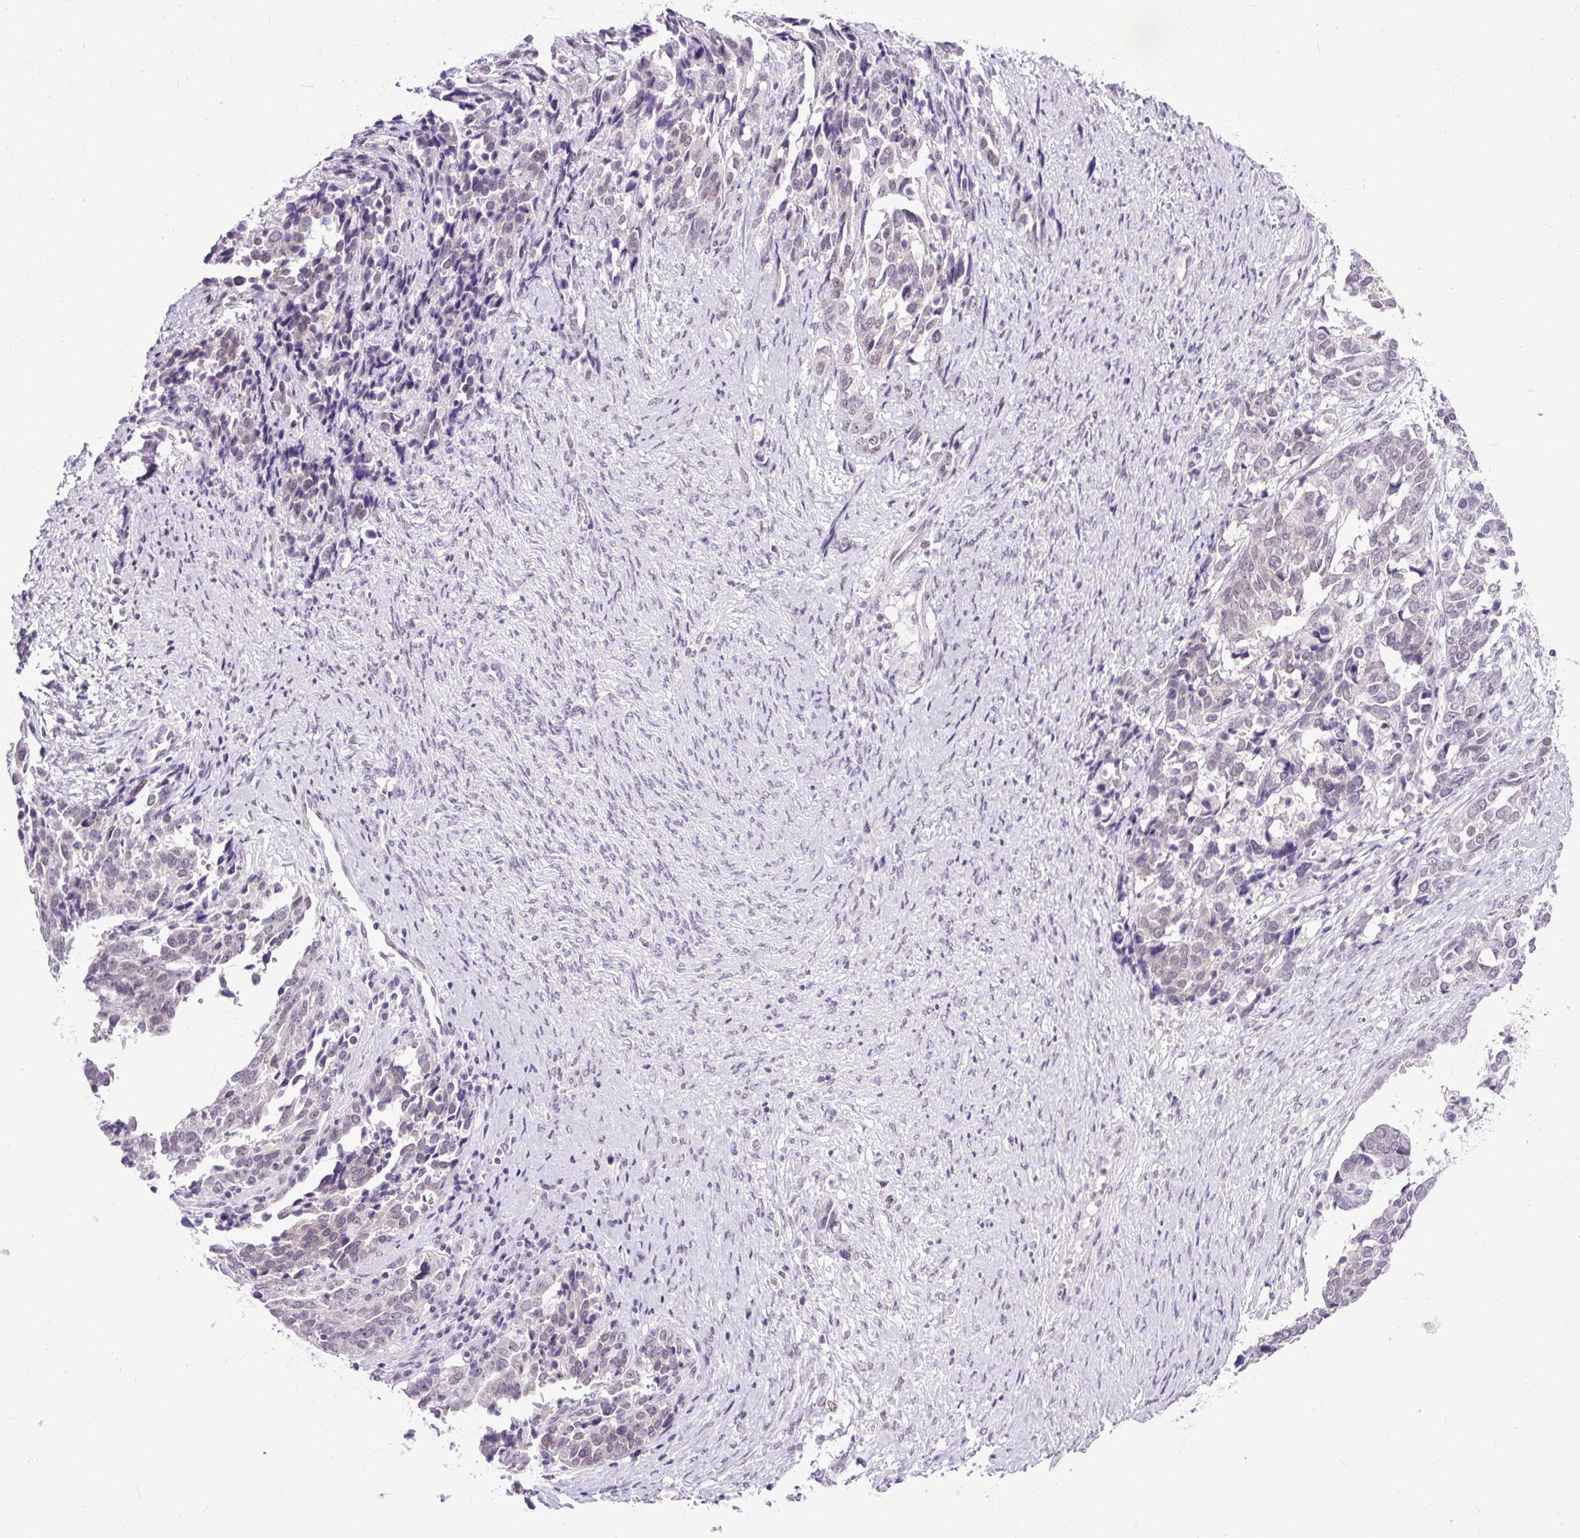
{"staining": {"intensity": "weak", "quantity": "<25%", "location": "nuclear"}, "tissue": "ovarian cancer", "cell_type": "Tumor cells", "image_type": "cancer", "snomed": [{"axis": "morphology", "description": "Cystadenocarcinoma, serous, NOS"}, {"axis": "topography", "description": "Ovary"}], "caption": "This is an IHC histopathology image of ovarian cancer (serous cystadenocarcinoma). There is no positivity in tumor cells.", "gene": "WNT10B", "patient": {"sex": "female", "age": 44}}